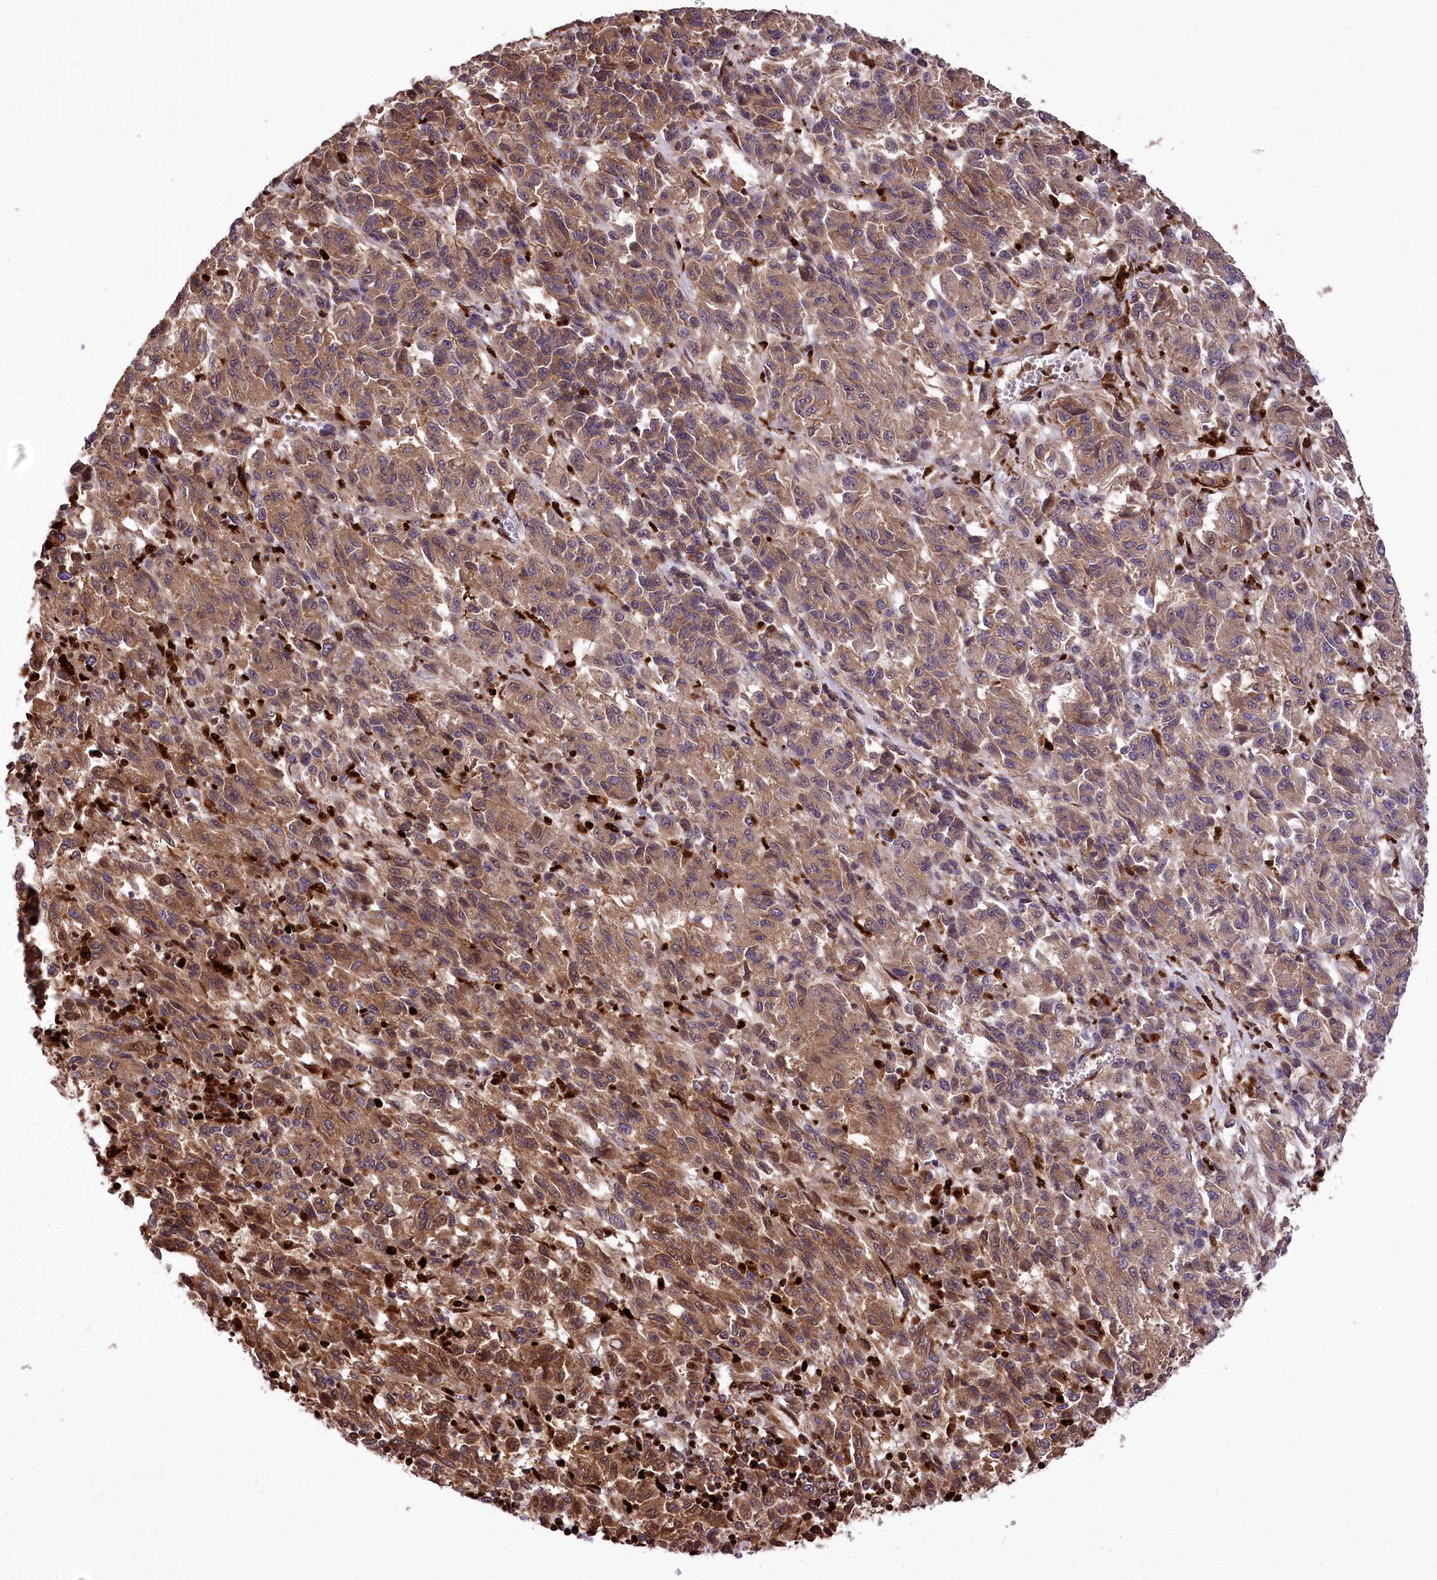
{"staining": {"intensity": "moderate", "quantity": ">75%", "location": "cytoplasmic/membranous"}, "tissue": "melanoma", "cell_type": "Tumor cells", "image_type": "cancer", "snomed": [{"axis": "morphology", "description": "Malignant melanoma, Metastatic site"}, {"axis": "topography", "description": "Lung"}], "caption": "A brown stain labels moderate cytoplasmic/membranous positivity of a protein in malignant melanoma (metastatic site) tumor cells.", "gene": "FIGN", "patient": {"sex": "male", "age": 64}}